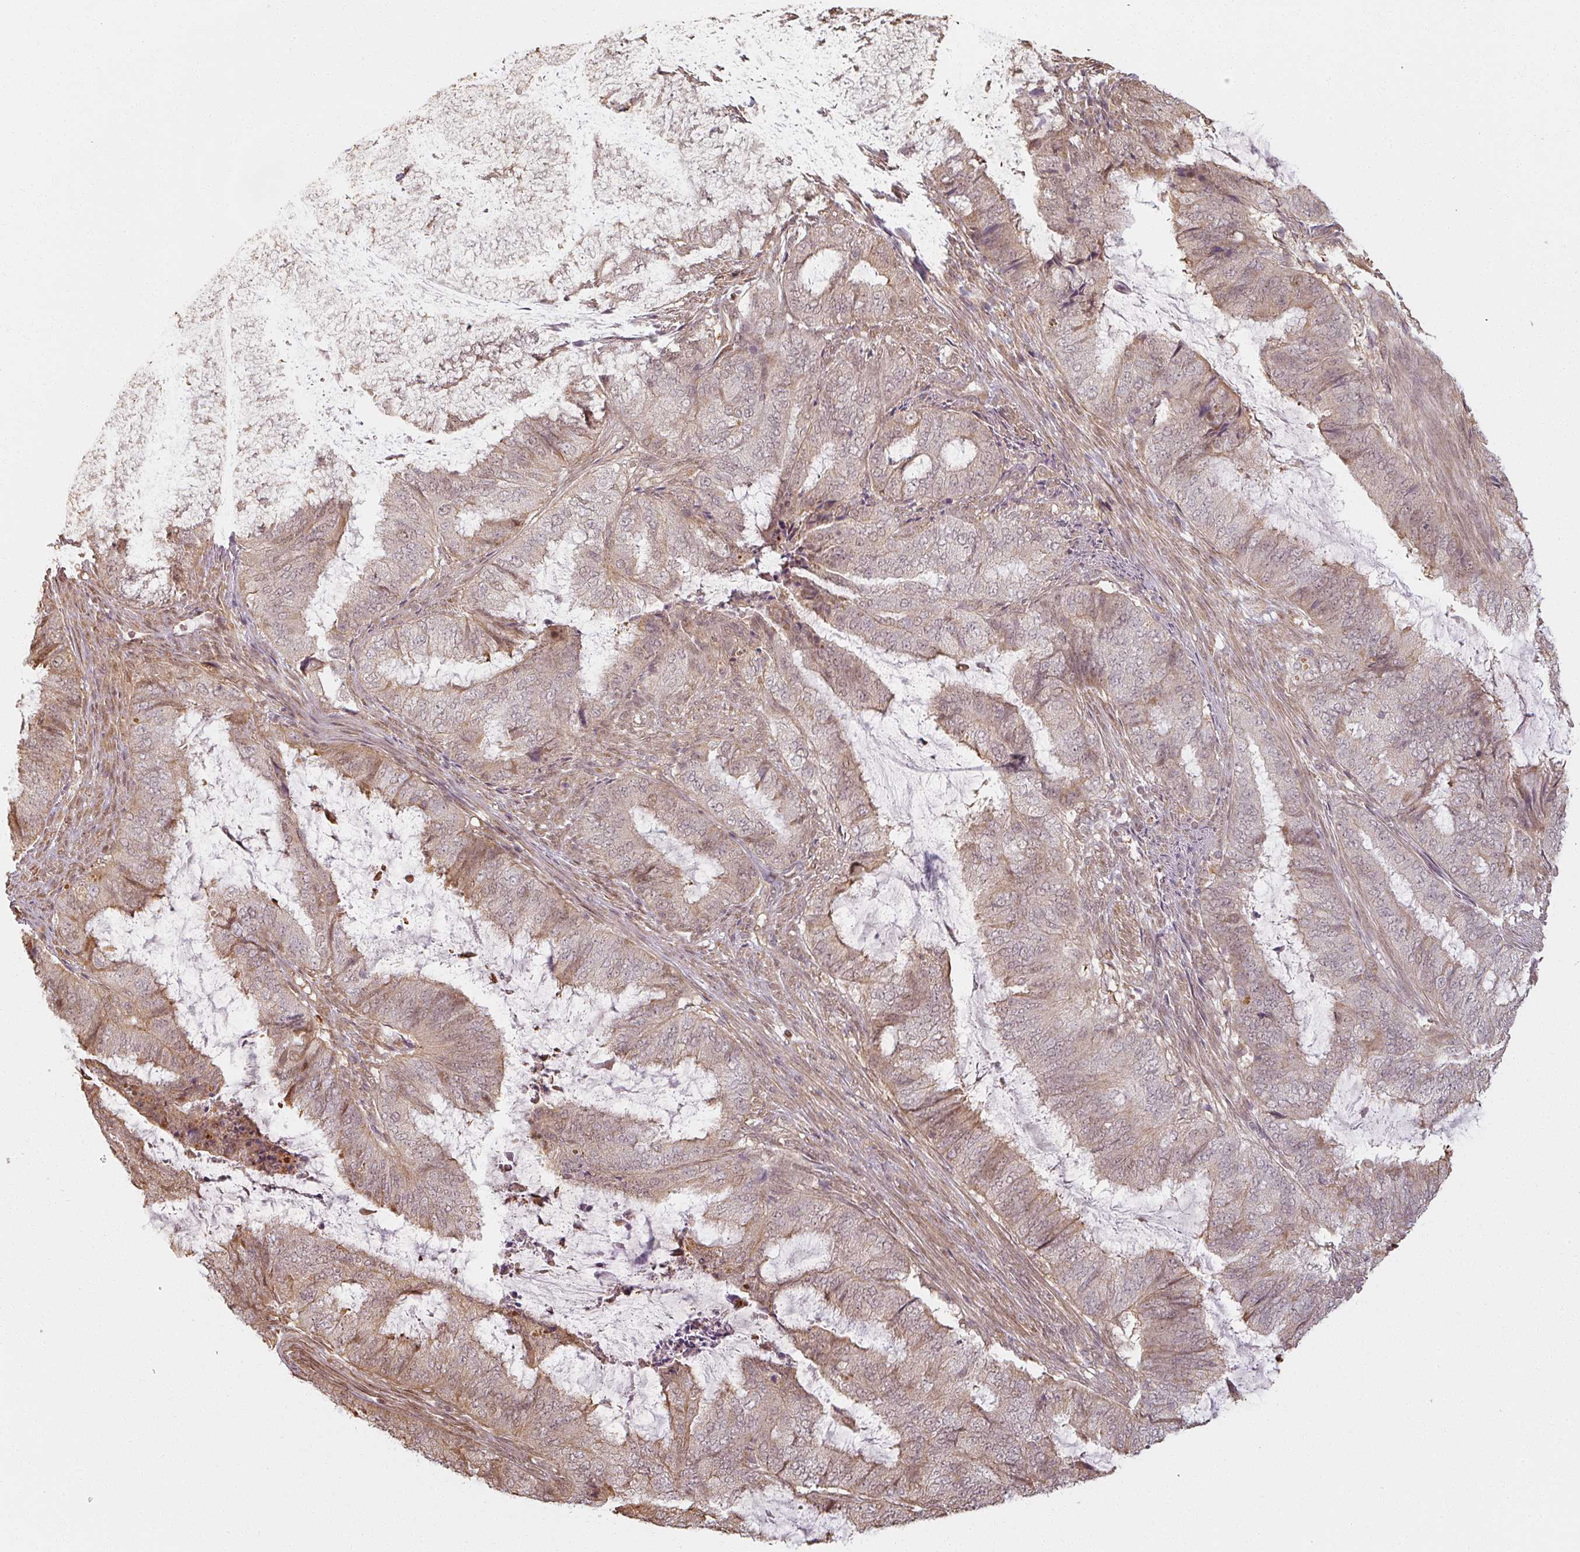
{"staining": {"intensity": "moderate", "quantity": ">75%", "location": "cytoplasmic/membranous,nuclear"}, "tissue": "endometrial cancer", "cell_type": "Tumor cells", "image_type": "cancer", "snomed": [{"axis": "morphology", "description": "Adenocarcinoma, NOS"}, {"axis": "topography", "description": "Endometrium"}], "caption": "This is a photomicrograph of immunohistochemistry (IHC) staining of adenocarcinoma (endometrial), which shows moderate expression in the cytoplasmic/membranous and nuclear of tumor cells.", "gene": "MED19", "patient": {"sex": "female", "age": 51}}